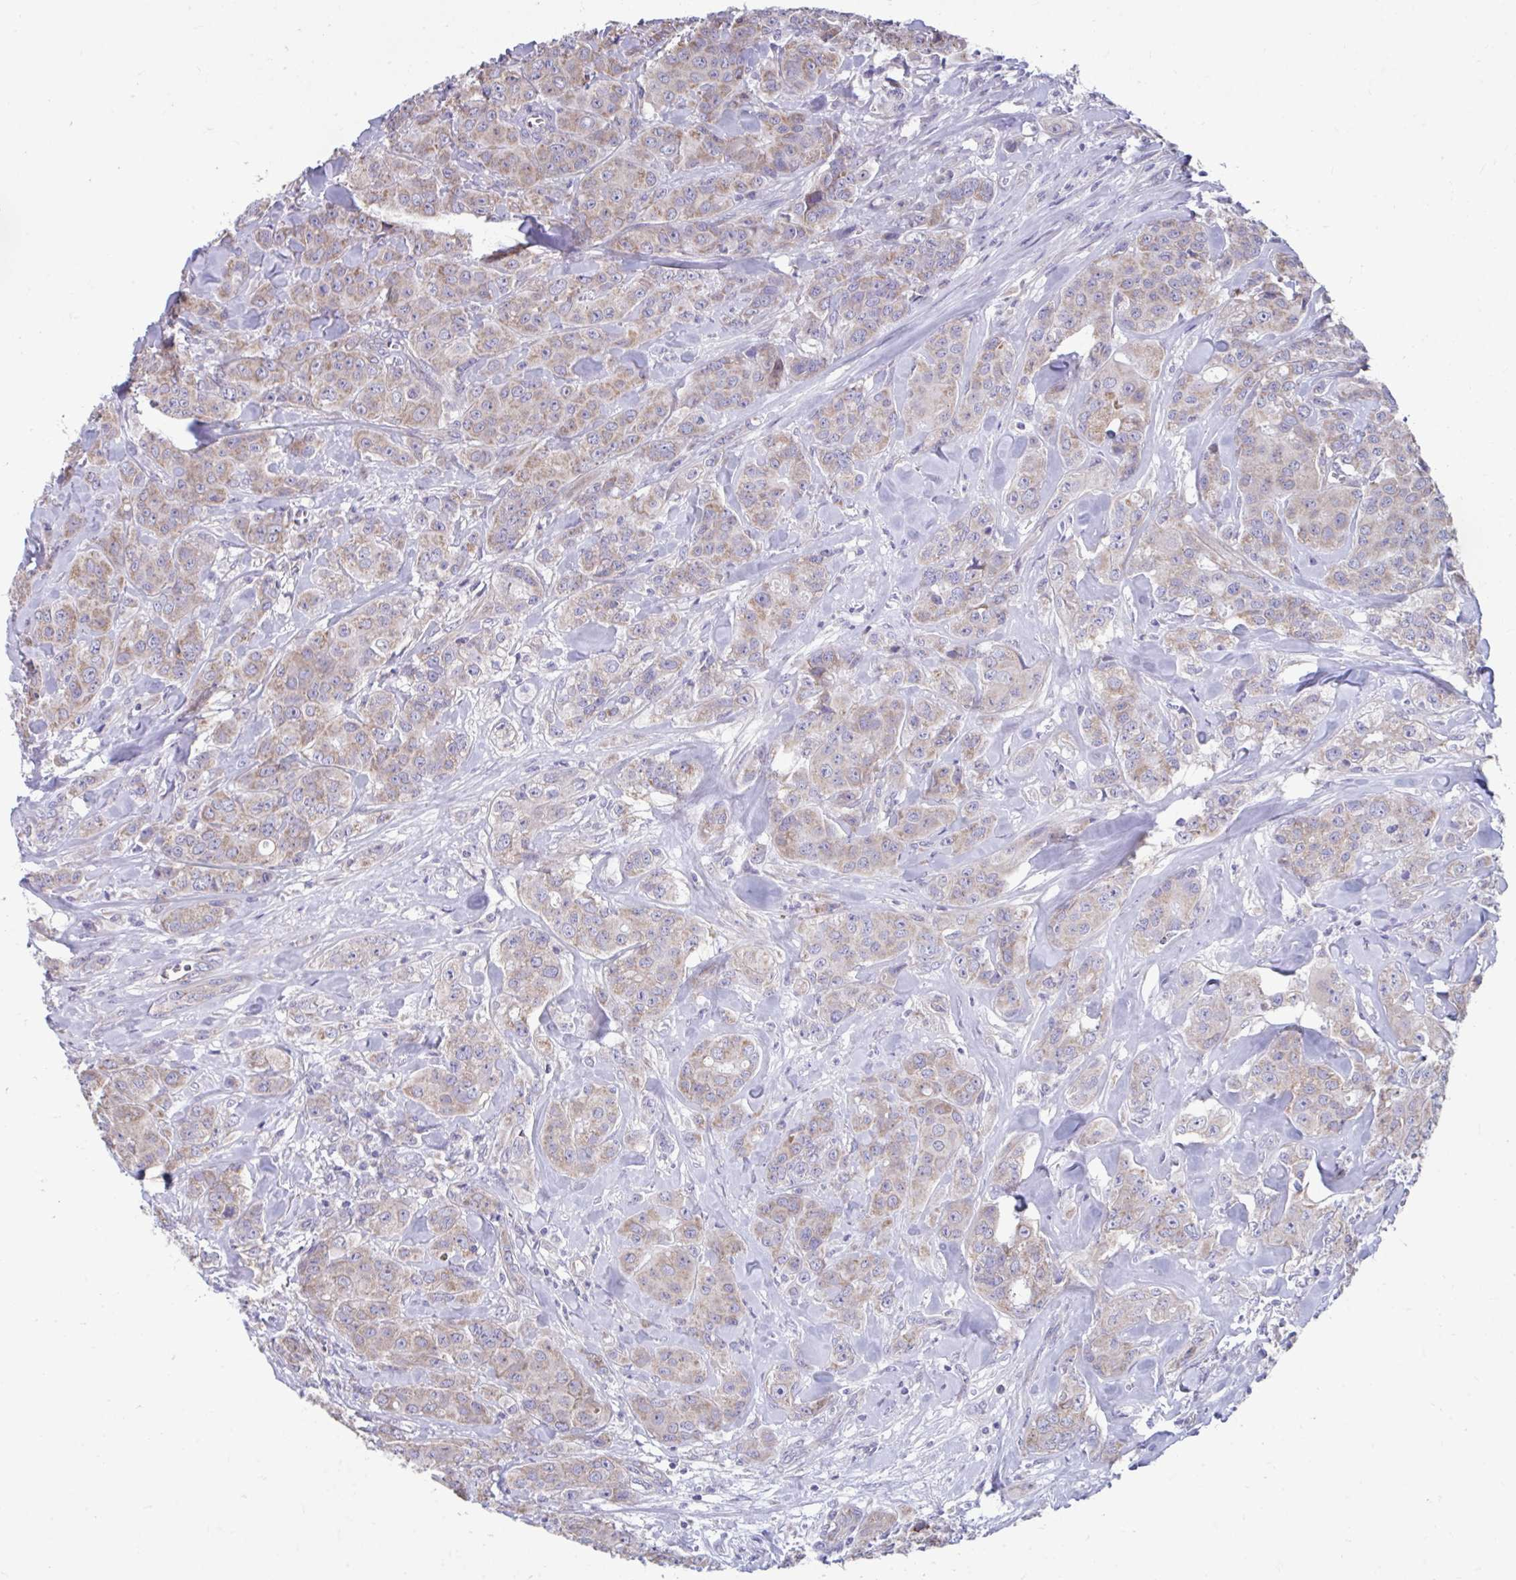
{"staining": {"intensity": "weak", "quantity": ">75%", "location": "cytoplasmic/membranous"}, "tissue": "breast cancer", "cell_type": "Tumor cells", "image_type": "cancer", "snomed": [{"axis": "morphology", "description": "Normal tissue, NOS"}, {"axis": "morphology", "description": "Duct carcinoma"}, {"axis": "topography", "description": "Breast"}], "caption": "Infiltrating ductal carcinoma (breast) stained with DAB (3,3'-diaminobenzidine) immunohistochemistry (IHC) displays low levels of weak cytoplasmic/membranous expression in approximately >75% of tumor cells. Immunohistochemistry stains the protein of interest in brown and the nuclei are stained blue.", "gene": "LINGO4", "patient": {"sex": "female", "age": 43}}